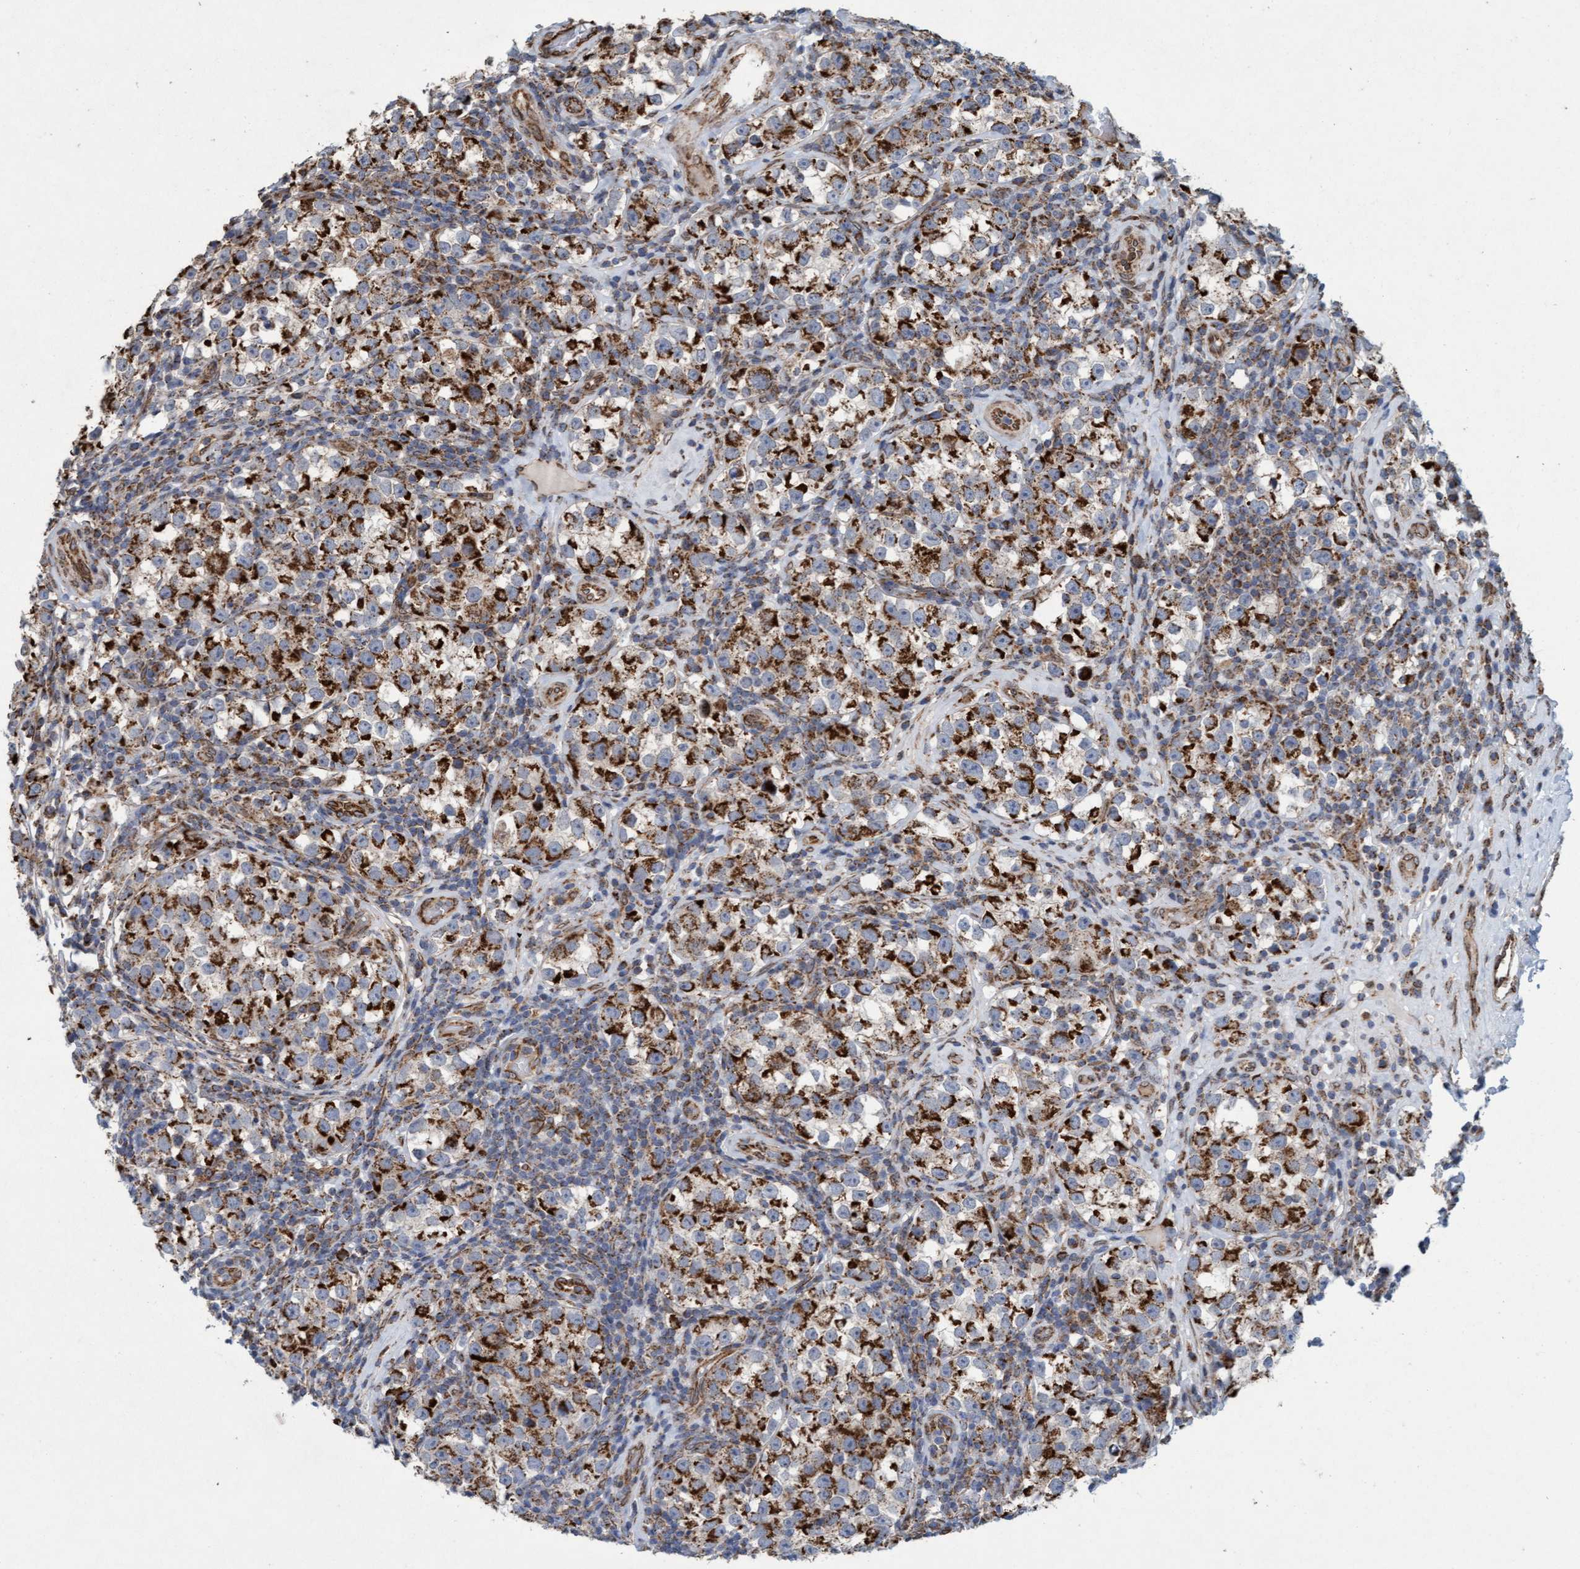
{"staining": {"intensity": "strong", "quantity": "25%-75%", "location": "cytoplasmic/membranous"}, "tissue": "testis cancer", "cell_type": "Tumor cells", "image_type": "cancer", "snomed": [{"axis": "morphology", "description": "Normal tissue, NOS"}, {"axis": "morphology", "description": "Seminoma, NOS"}, {"axis": "topography", "description": "Testis"}], "caption": "Immunohistochemistry histopathology image of human testis cancer (seminoma) stained for a protein (brown), which shows high levels of strong cytoplasmic/membranous positivity in approximately 25%-75% of tumor cells.", "gene": "MRPS23", "patient": {"sex": "male", "age": 43}}